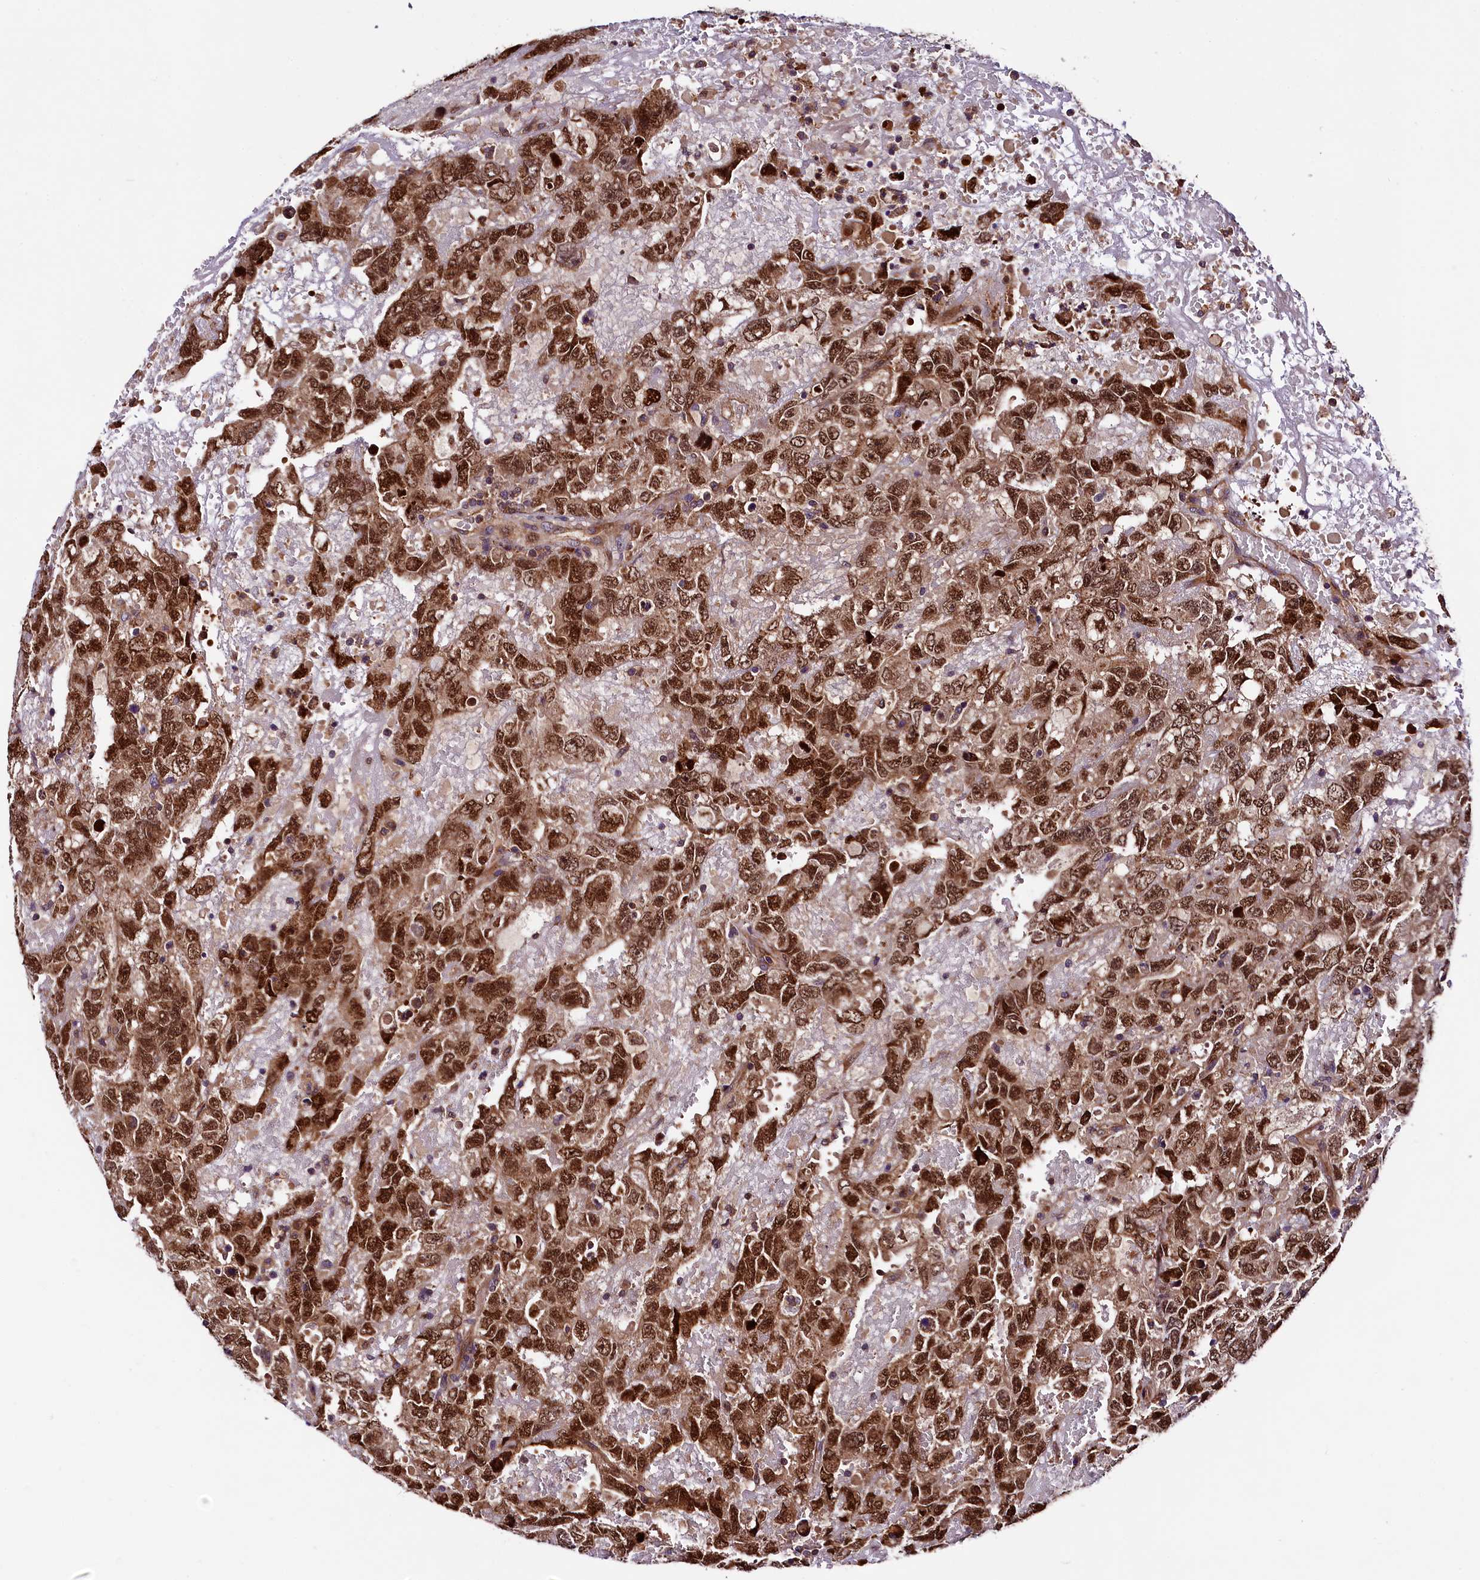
{"staining": {"intensity": "strong", "quantity": ">75%", "location": "nuclear"}, "tissue": "testis cancer", "cell_type": "Tumor cells", "image_type": "cancer", "snomed": [{"axis": "morphology", "description": "Carcinoma, Embryonal, NOS"}, {"axis": "topography", "description": "Testis"}], "caption": "Protein analysis of testis embryonal carcinoma tissue displays strong nuclear staining in about >75% of tumor cells.", "gene": "VPS35", "patient": {"sex": "male", "age": 45}}